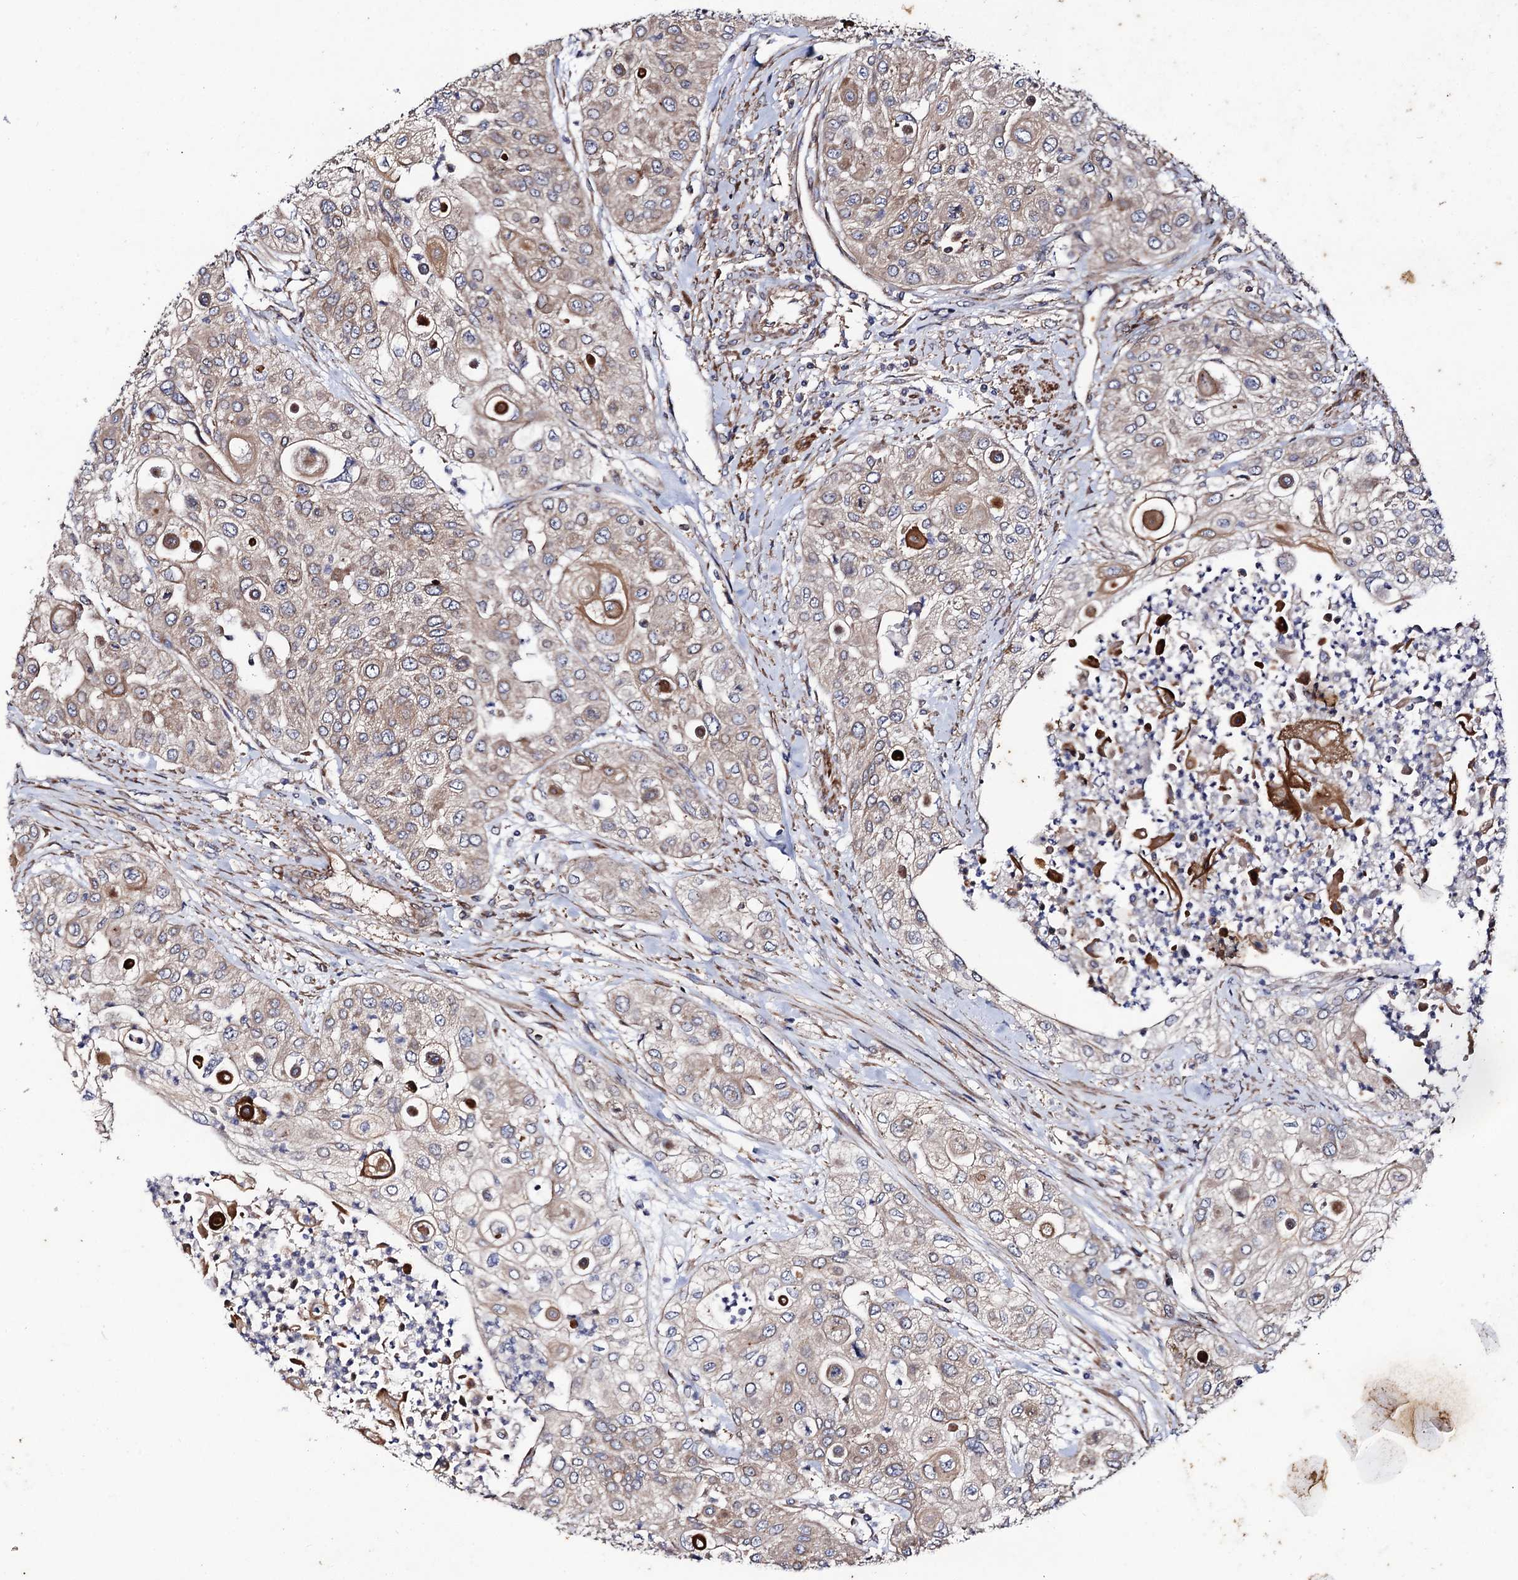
{"staining": {"intensity": "weak", "quantity": "25%-75%", "location": "cytoplasmic/membranous"}, "tissue": "urothelial cancer", "cell_type": "Tumor cells", "image_type": "cancer", "snomed": [{"axis": "morphology", "description": "Urothelial carcinoma, High grade"}, {"axis": "topography", "description": "Urinary bladder"}], "caption": "Weak cytoplasmic/membranous protein staining is identified in approximately 25%-75% of tumor cells in urothelial cancer.", "gene": "DYDC1", "patient": {"sex": "female", "age": 79}}